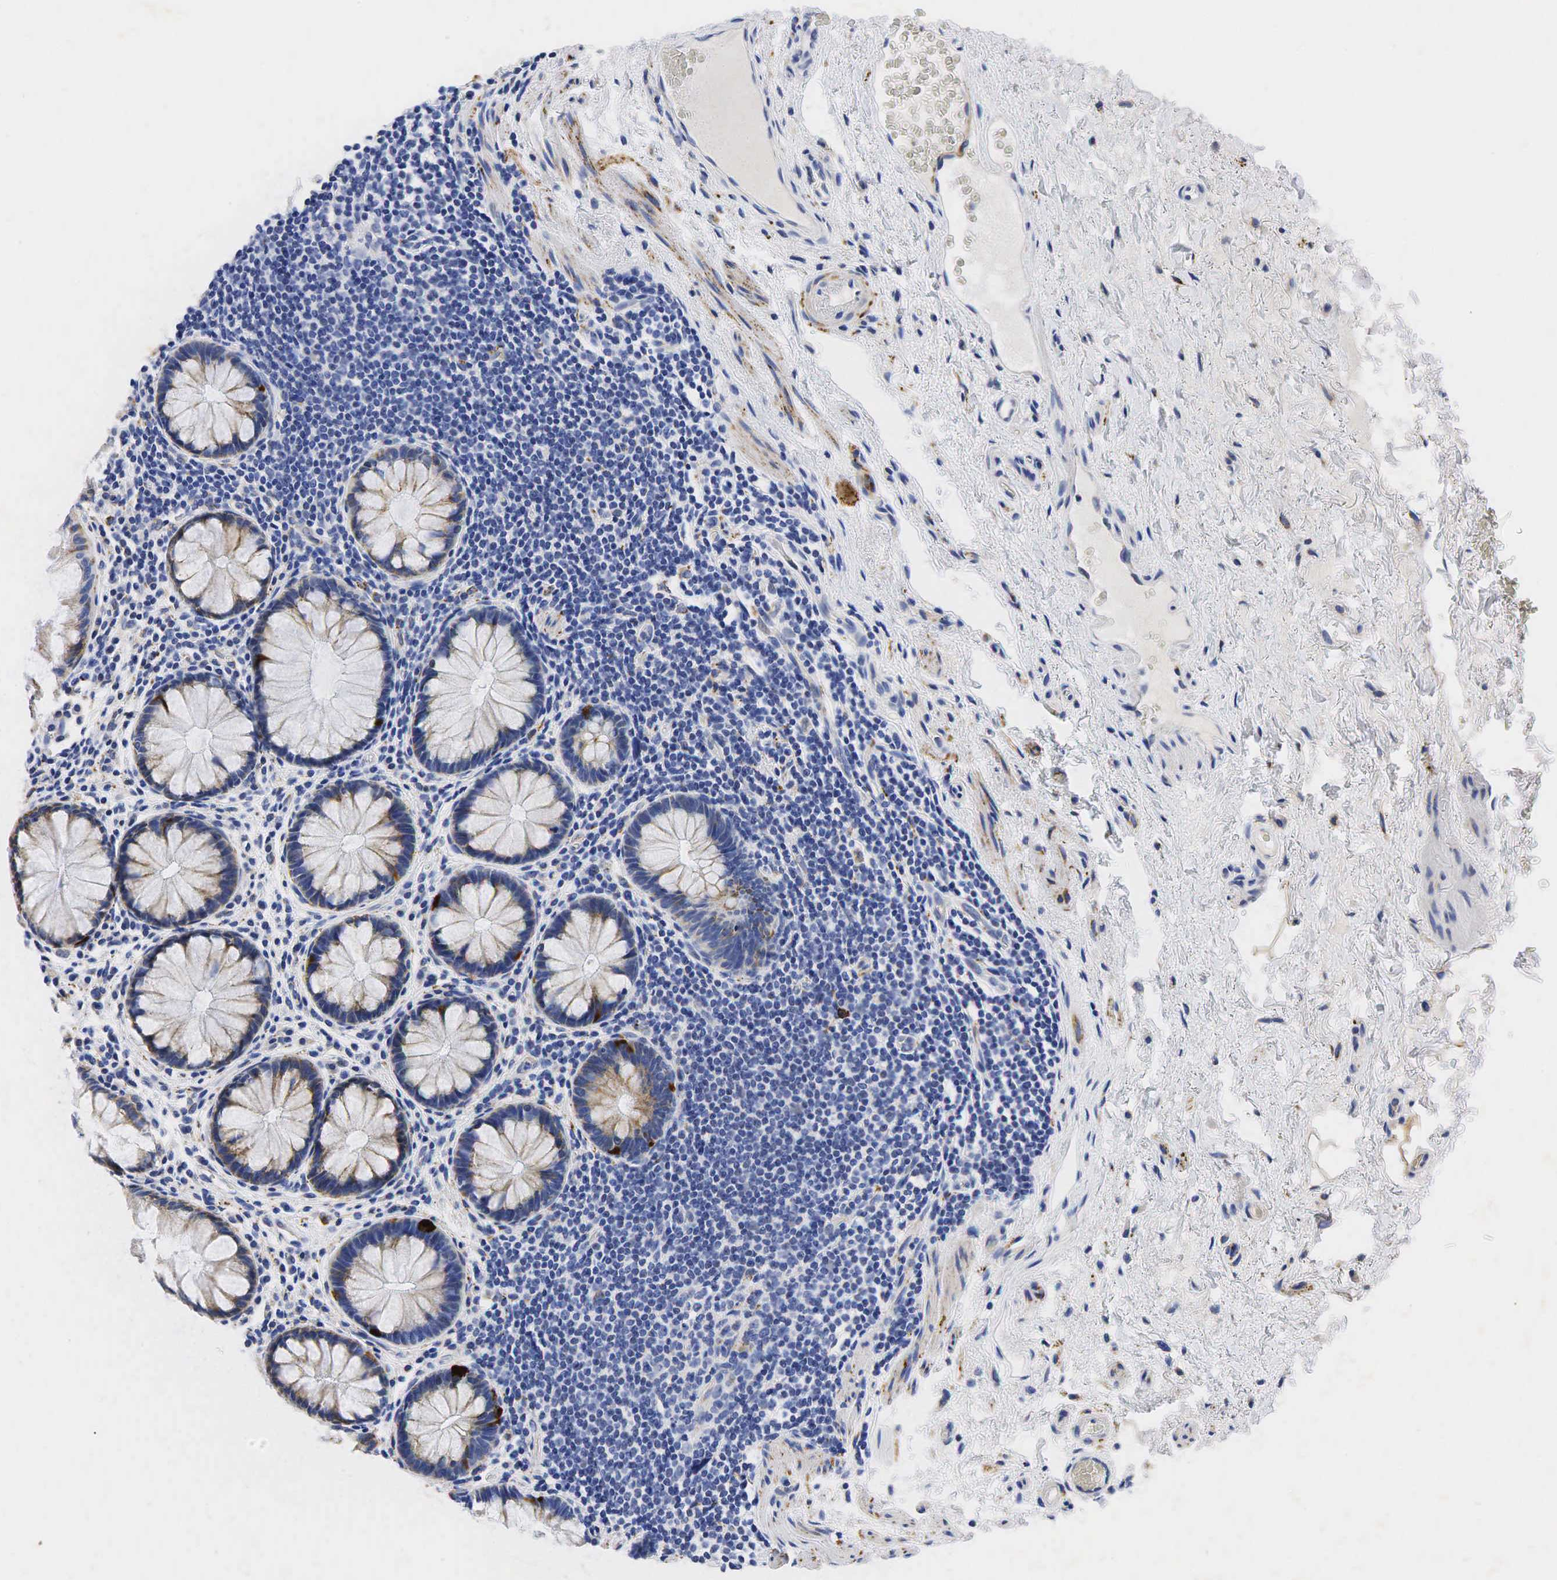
{"staining": {"intensity": "strong", "quantity": "<25%", "location": "cytoplasmic/membranous"}, "tissue": "rectum", "cell_type": "Glandular cells", "image_type": "normal", "snomed": [{"axis": "morphology", "description": "Normal tissue, NOS"}, {"axis": "topography", "description": "Rectum"}], "caption": "Immunohistochemical staining of normal rectum reveals strong cytoplasmic/membranous protein expression in approximately <25% of glandular cells. The staining was performed using DAB, with brown indicating positive protein expression. Nuclei are stained blue with hematoxylin.", "gene": "SYP", "patient": {"sex": "male", "age": 77}}